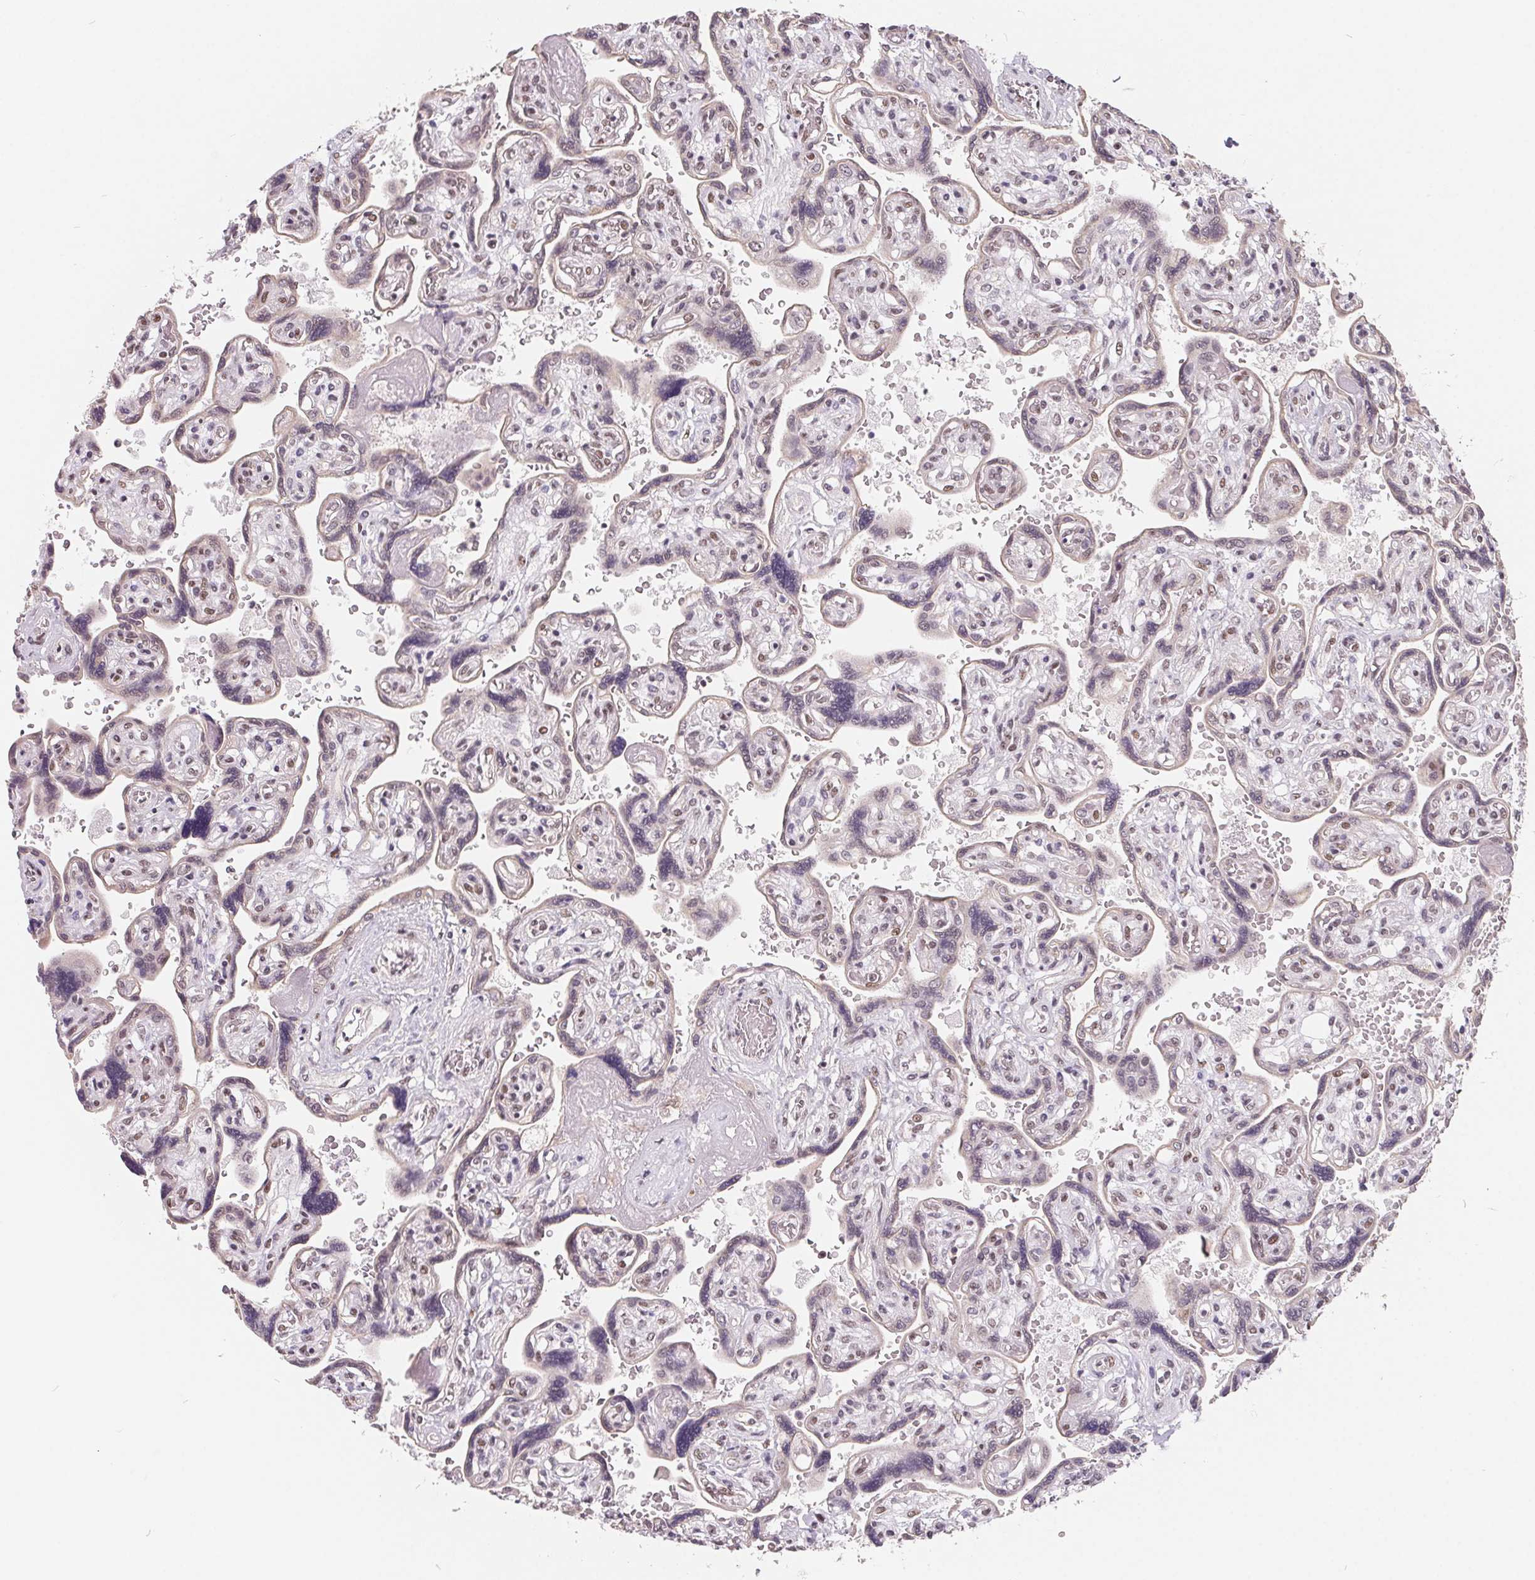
{"staining": {"intensity": "moderate", "quantity": ">75%", "location": "nuclear"}, "tissue": "placenta", "cell_type": "Decidual cells", "image_type": "normal", "snomed": [{"axis": "morphology", "description": "Normal tissue, NOS"}, {"axis": "topography", "description": "Placenta"}], "caption": "Brown immunohistochemical staining in normal placenta exhibits moderate nuclear positivity in approximately >75% of decidual cells.", "gene": "TCERG1", "patient": {"sex": "female", "age": 32}}